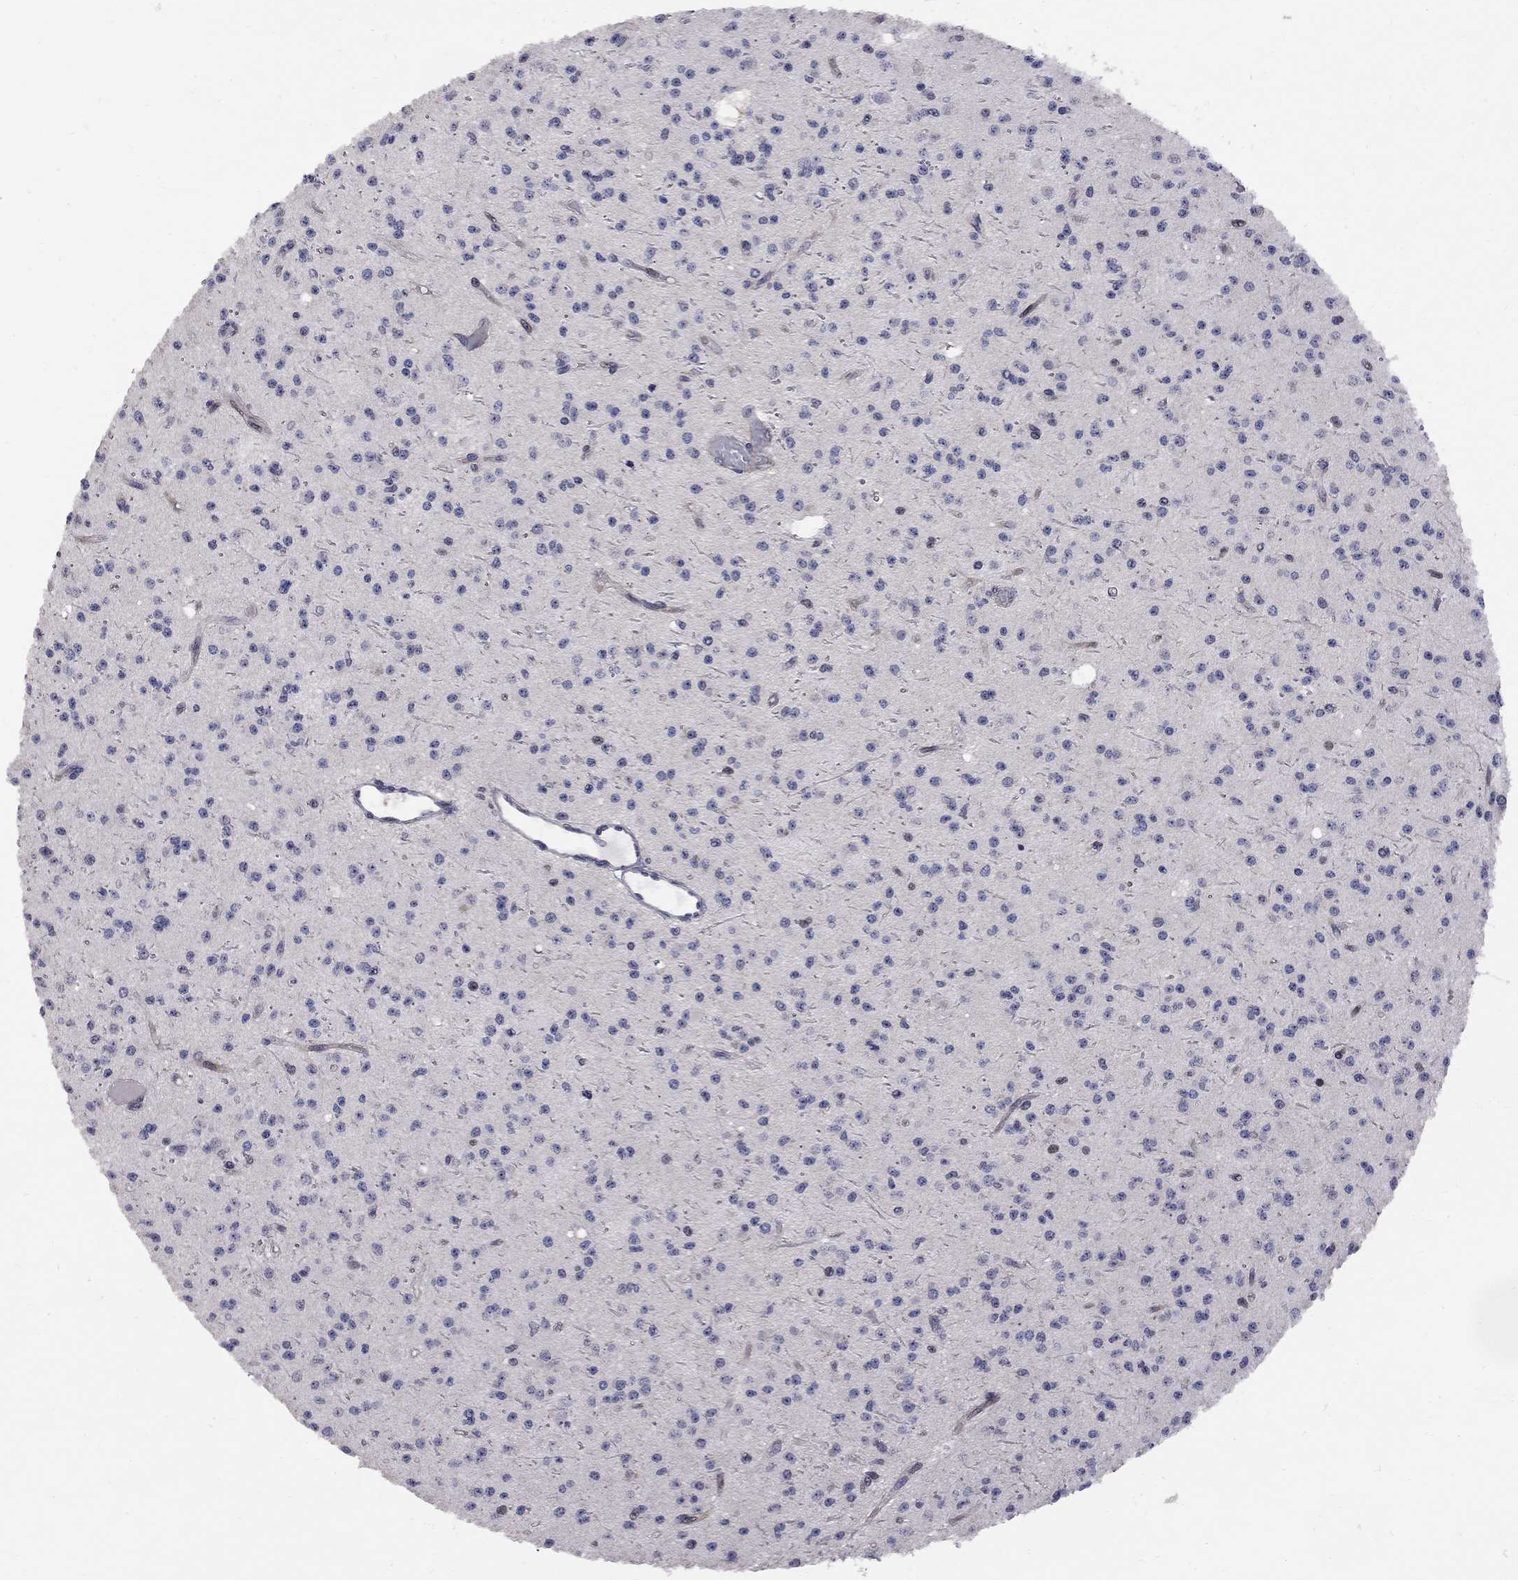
{"staining": {"intensity": "negative", "quantity": "none", "location": "none"}, "tissue": "glioma", "cell_type": "Tumor cells", "image_type": "cancer", "snomed": [{"axis": "morphology", "description": "Glioma, malignant, Low grade"}, {"axis": "topography", "description": "Brain"}], "caption": "The image displays no significant expression in tumor cells of glioma.", "gene": "DHX33", "patient": {"sex": "male", "age": 27}}